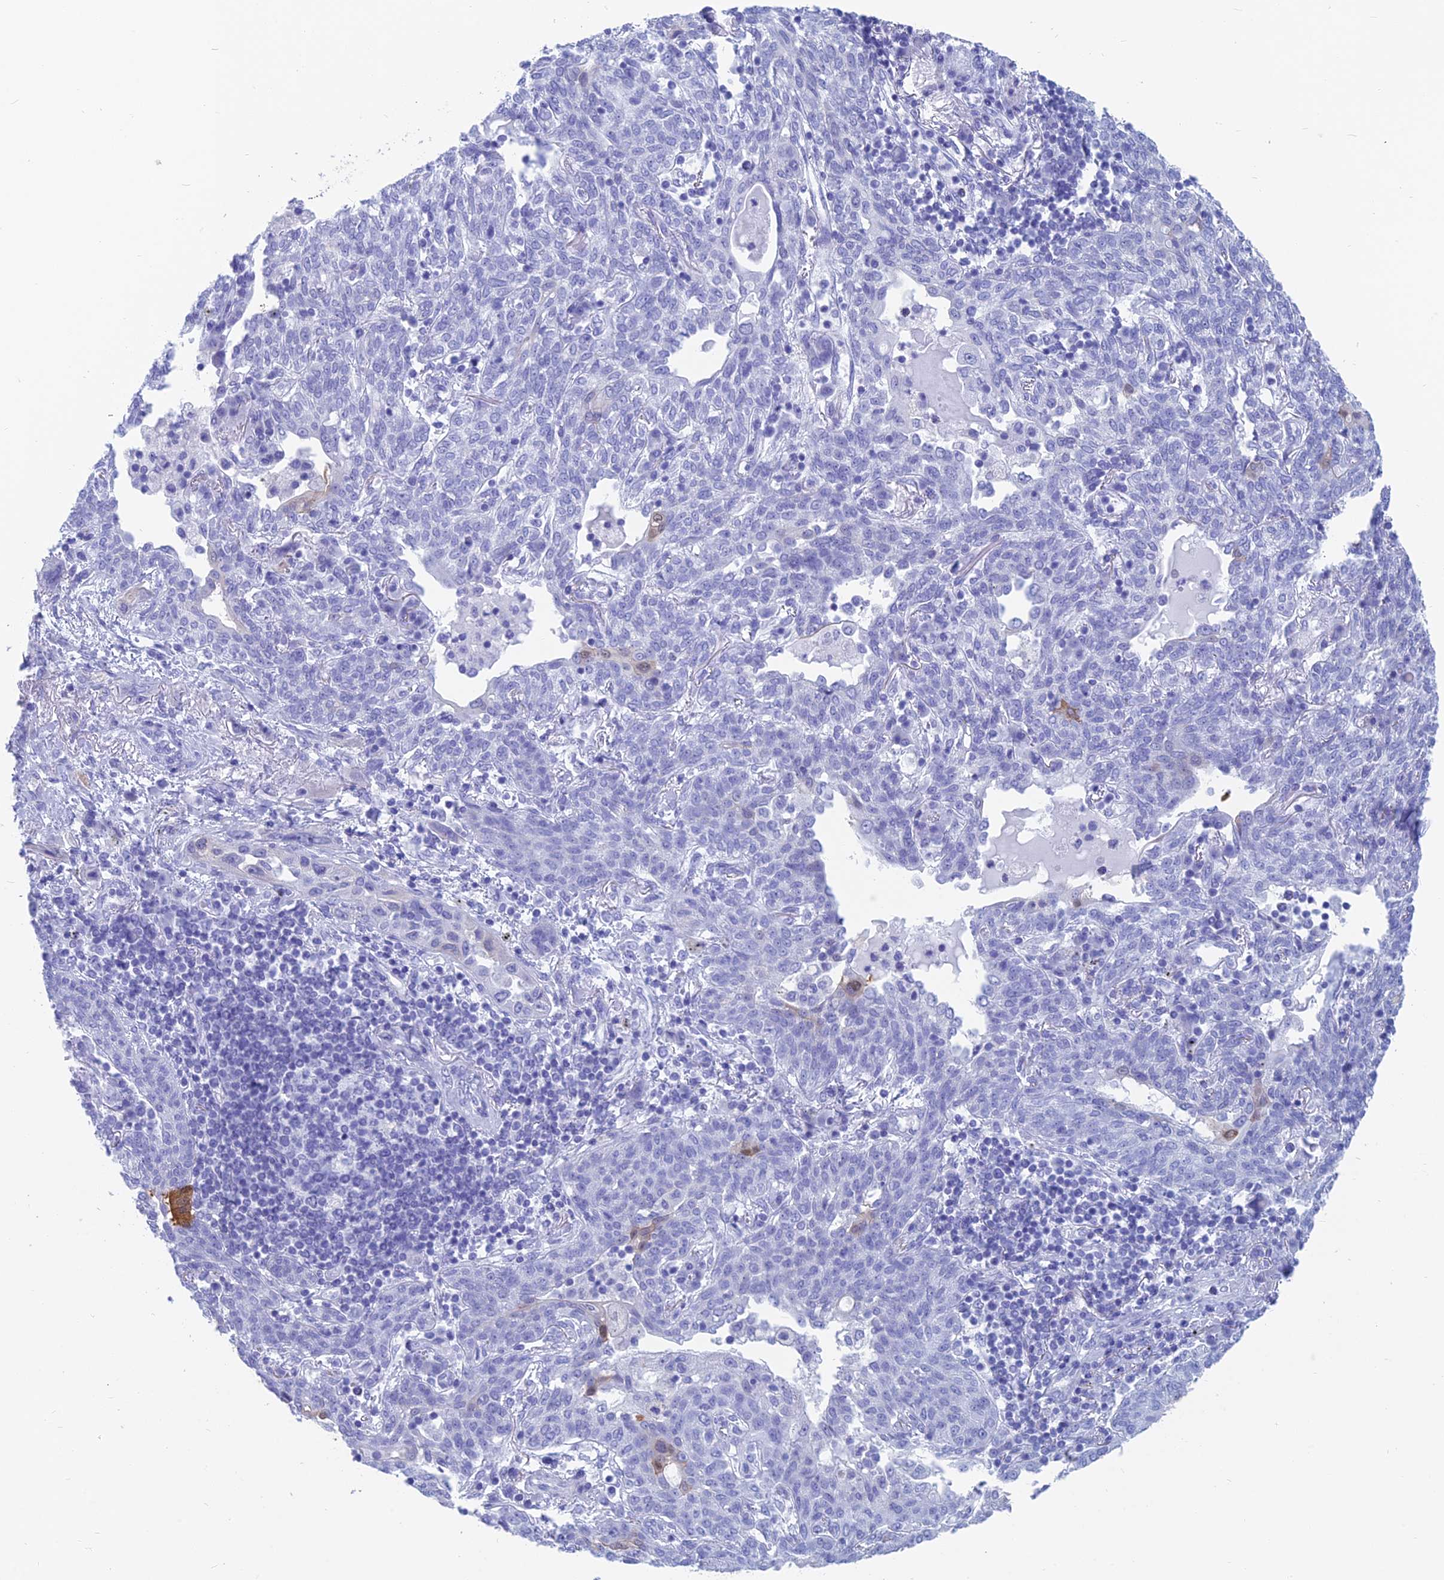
{"staining": {"intensity": "negative", "quantity": "none", "location": "none"}, "tissue": "lung cancer", "cell_type": "Tumor cells", "image_type": "cancer", "snomed": [{"axis": "morphology", "description": "Squamous cell carcinoma, NOS"}, {"axis": "topography", "description": "Lung"}], "caption": "Micrograph shows no protein positivity in tumor cells of lung cancer (squamous cell carcinoma) tissue. (Brightfield microscopy of DAB (3,3'-diaminobenzidine) immunohistochemistry at high magnification).", "gene": "CAPS", "patient": {"sex": "female", "age": 70}}